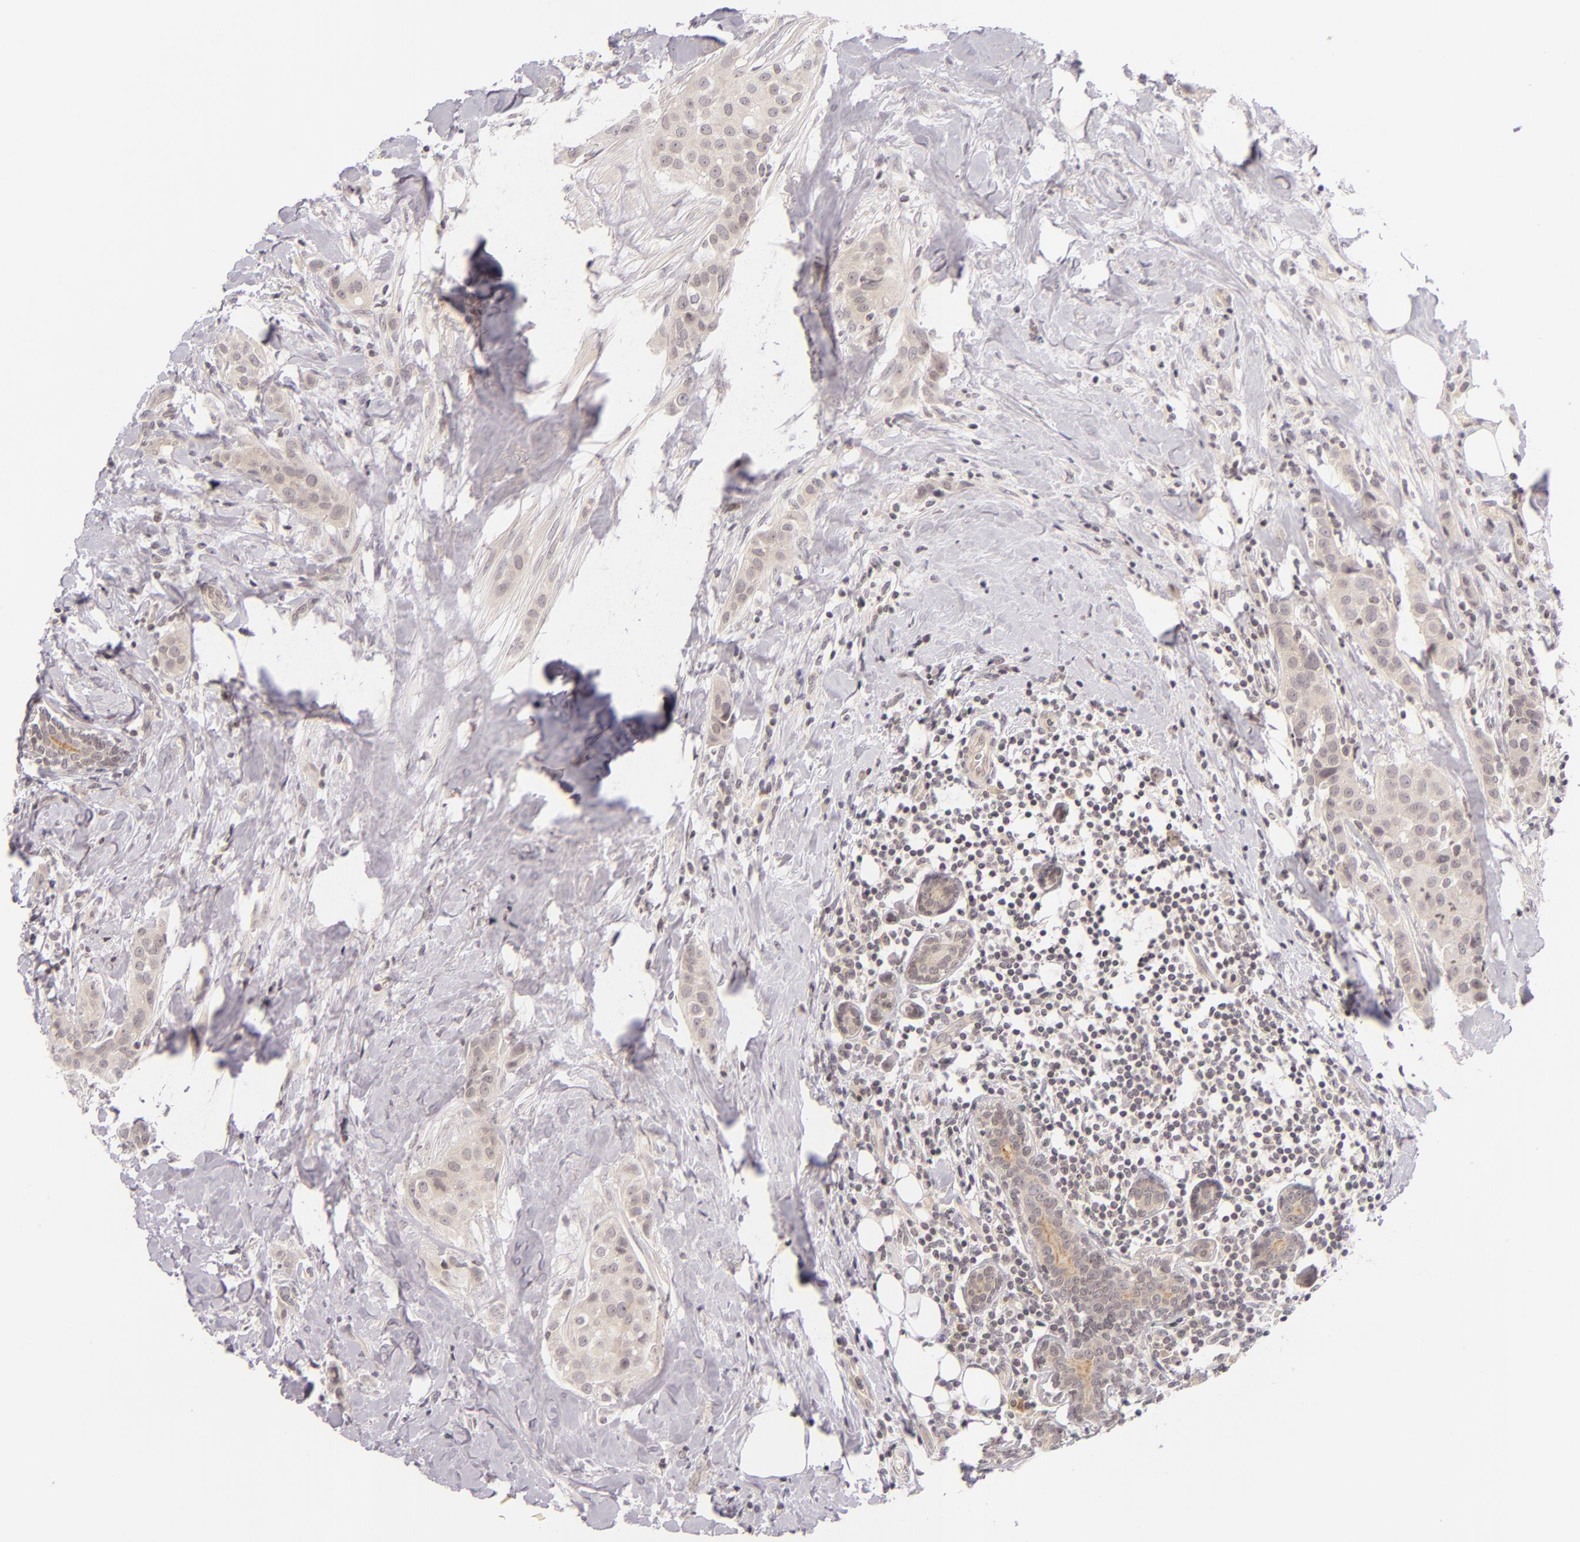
{"staining": {"intensity": "weak", "quantity": ">75%", "location": "cytoplasmic/membranous"}, "tissue": "breast cancer", "cell_type": "Tumor cells", "image_type": "cancer", "snomed": [{"axis": "morphology", "description": "Duct carcinoma"}, {"axis": "topography", "description": "Breast"}], "caption": "Approximately >75% of tumor cells in breast infiltrating ductal carcinoma display weak cytoplasmic/membranous protein positivity as visualized by brown immunohistochemical staining.", "gene": "CASP8", "patient": {"sex": "female", "age": 45}}